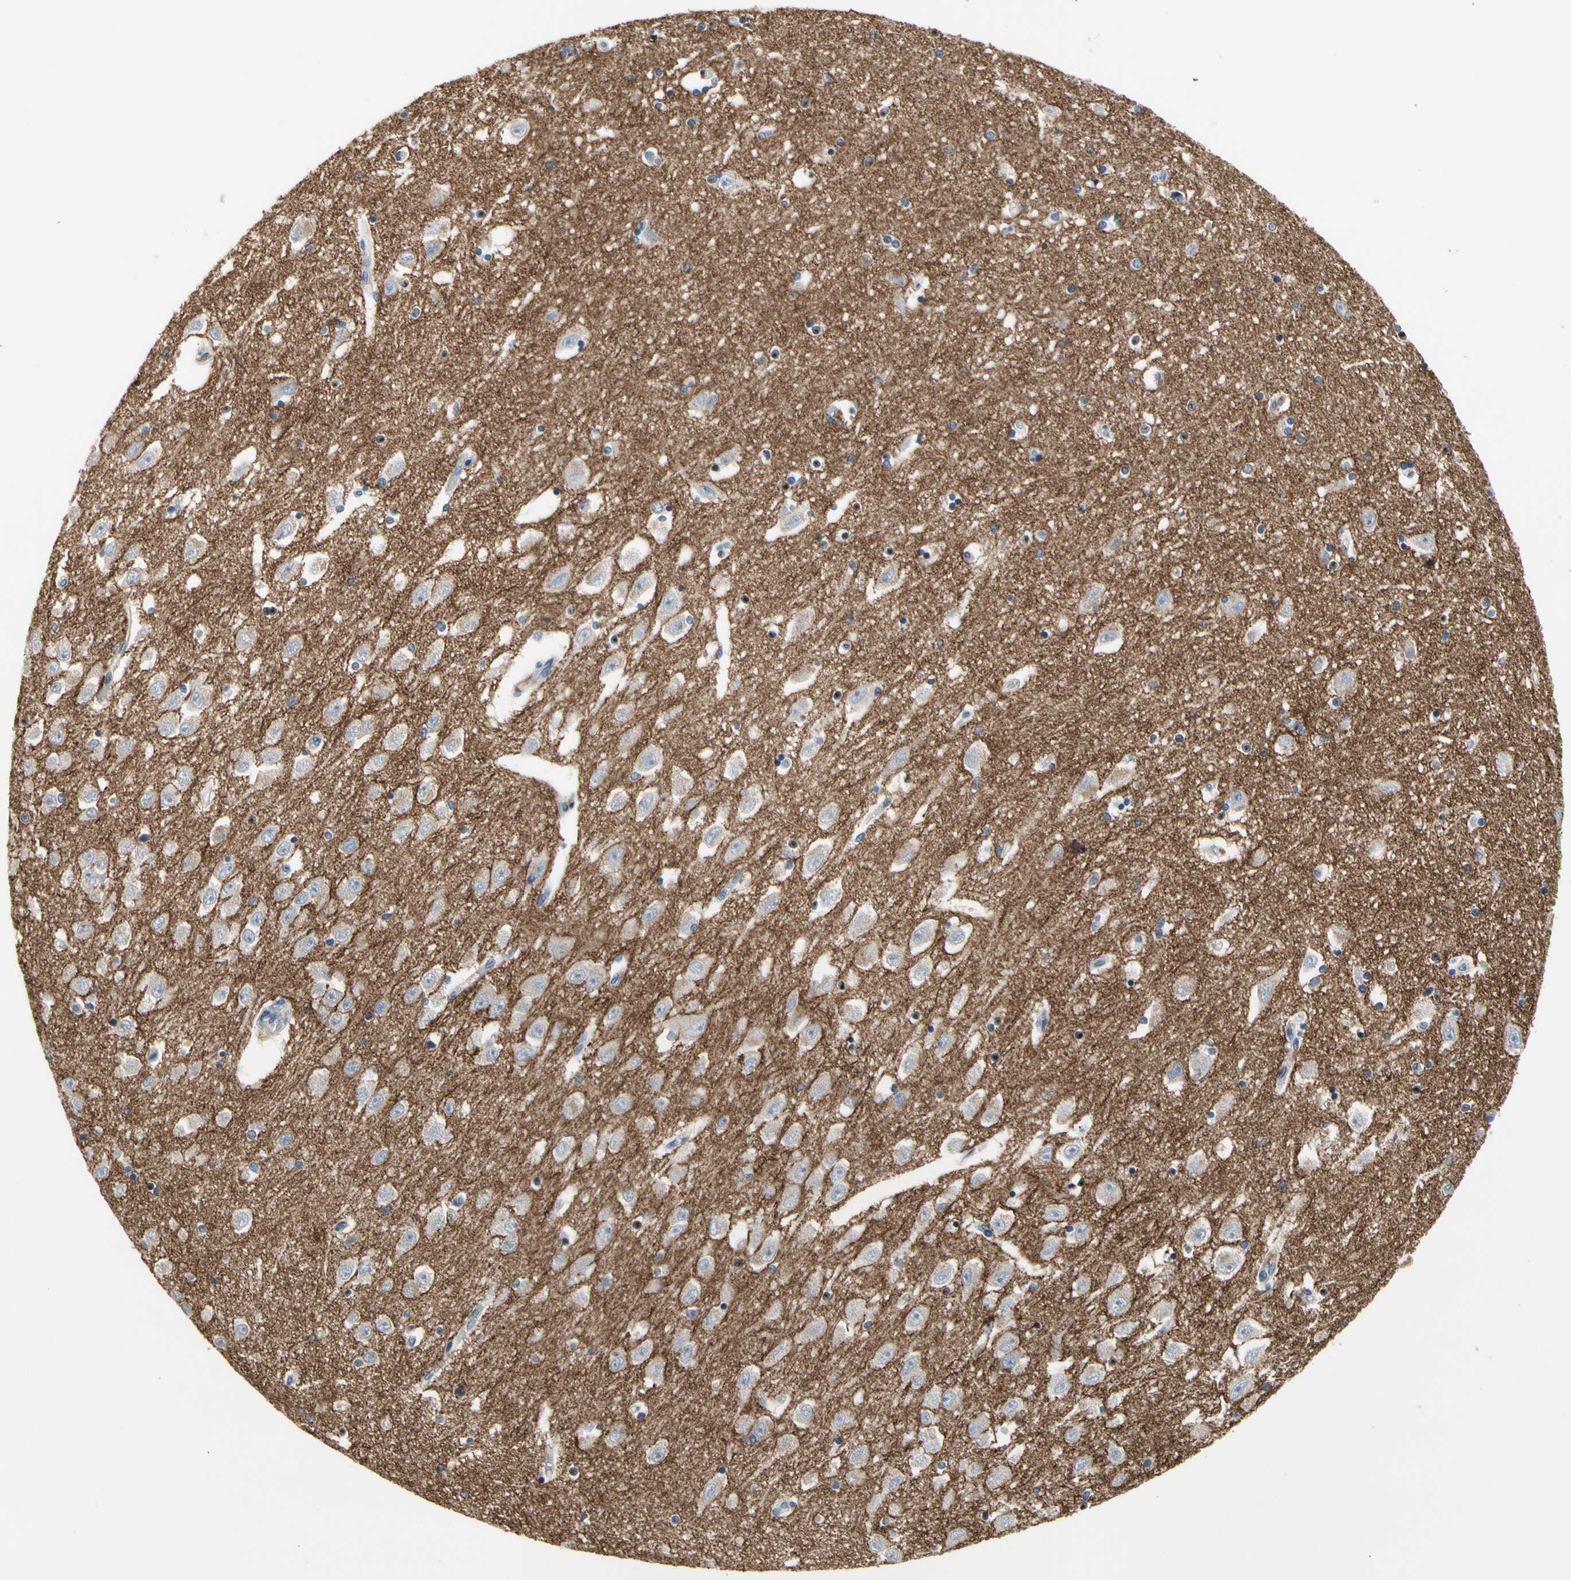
{"staining": {"intensity": "moderate", "quantity": "<25%", "location": "nuclear"}, "tissue": "hippocampus", "cell_type": "Glial cells", "image_type": "normal", "snomed": [{"axis": "morphology", "description": "Normal tissue, NOS"}, {"axis": "topography", "description": "Hippocampus"}], "caption": "Glial cells reveal moderate nuclear expression in approximately <25% of cells in unremarkable hippocampus.", "gene": "NFASC", "patient": {"sex": "female", "age": 54}}